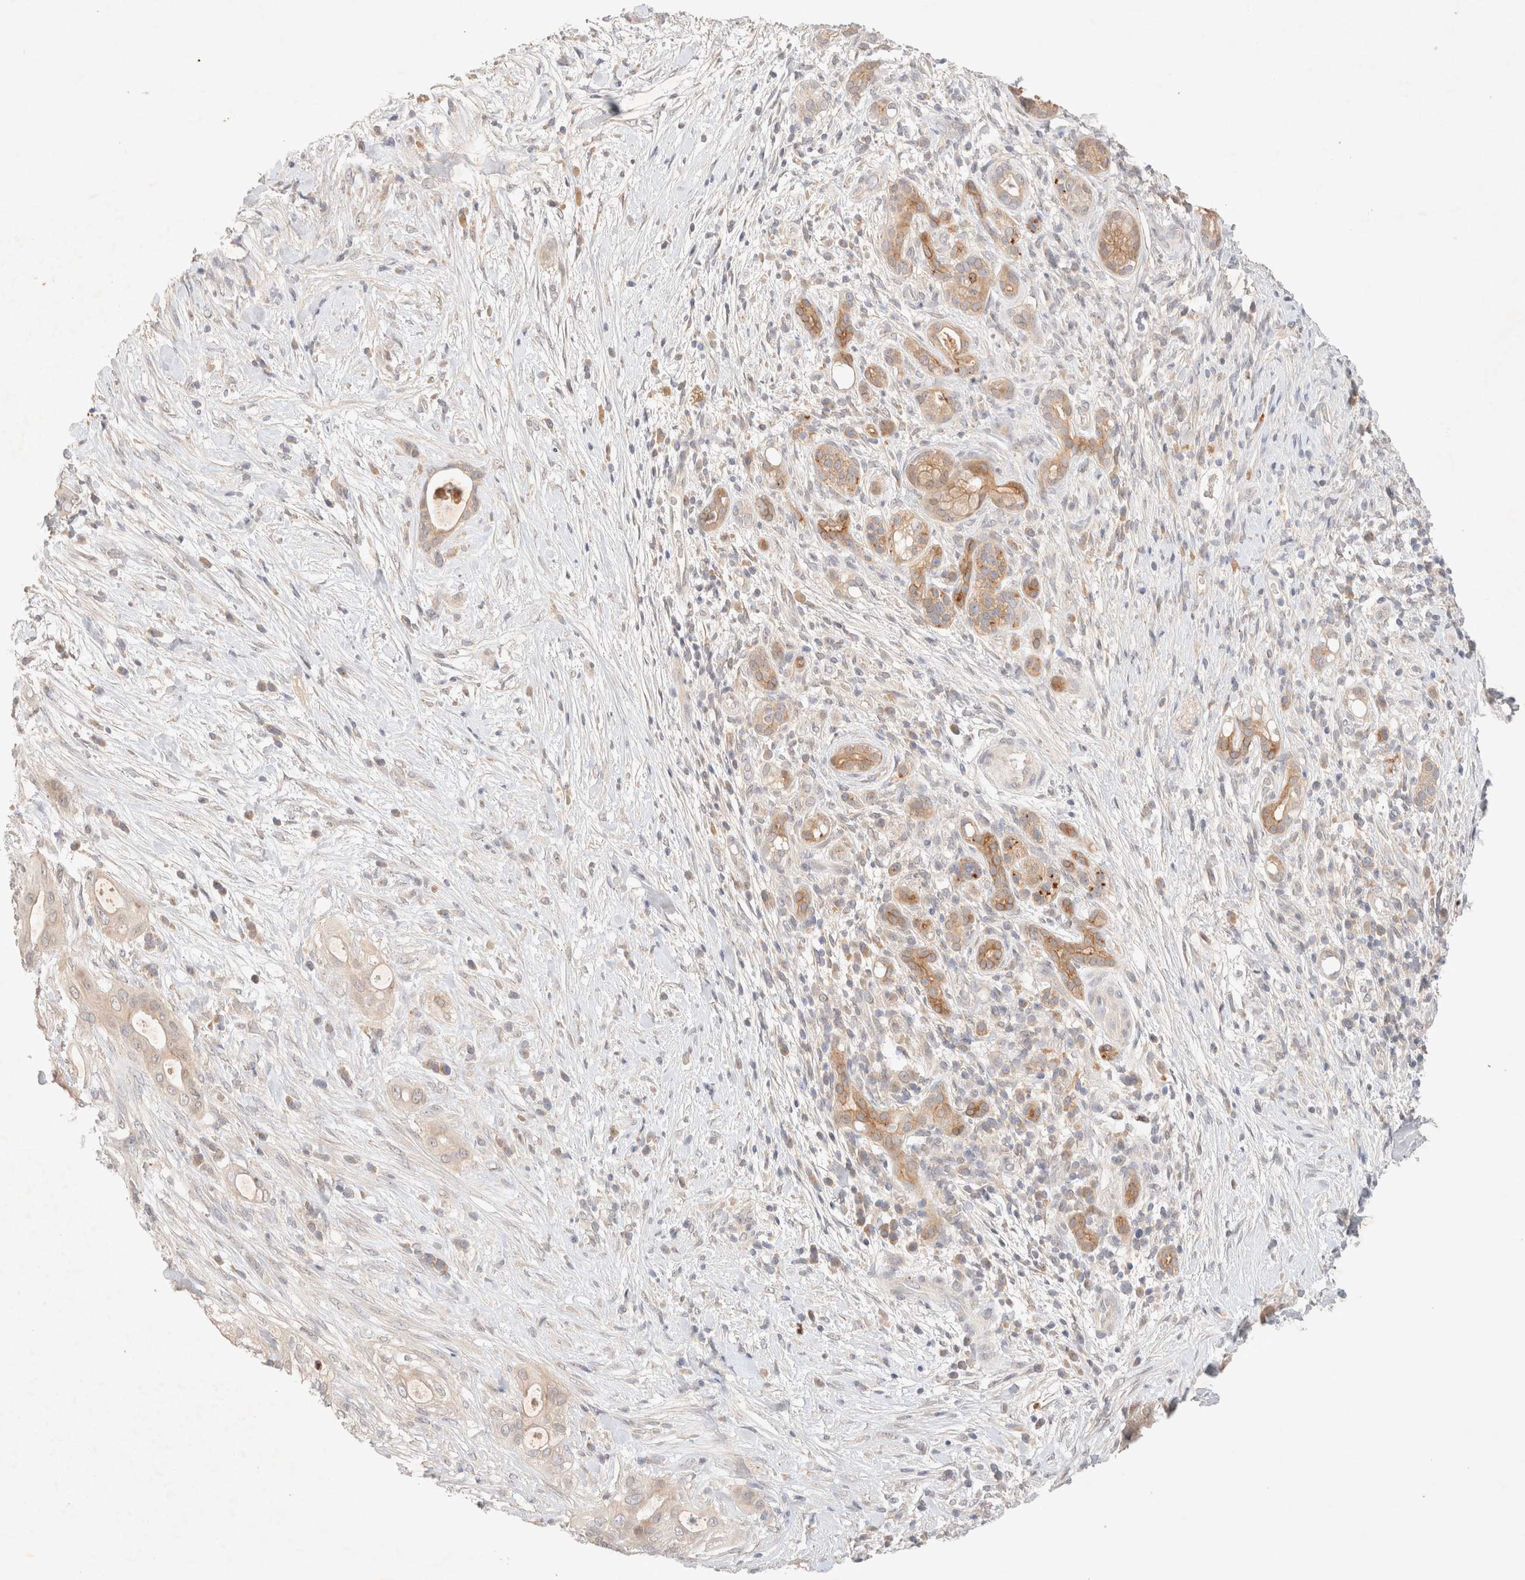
{"staining": {"intensity": "negative", "quantity": "none", "location": "none"}, "tissue": "pancreatic cancer", "cell_type": "Tumor cells", "image_type": "cancer", "snomed": [{"axis": "morphology", "description": "Adenocarcinoma, NOS"}, {"axis": "topography", "description": "Pancreas"}], "caption": "IHC photomicrograph of human pancreatic cancer stained for a protein (brown), which demonstrates no staining in tumor cells.", "gene": "SARM1", "patient": {"sex": "male", "age": 58}}